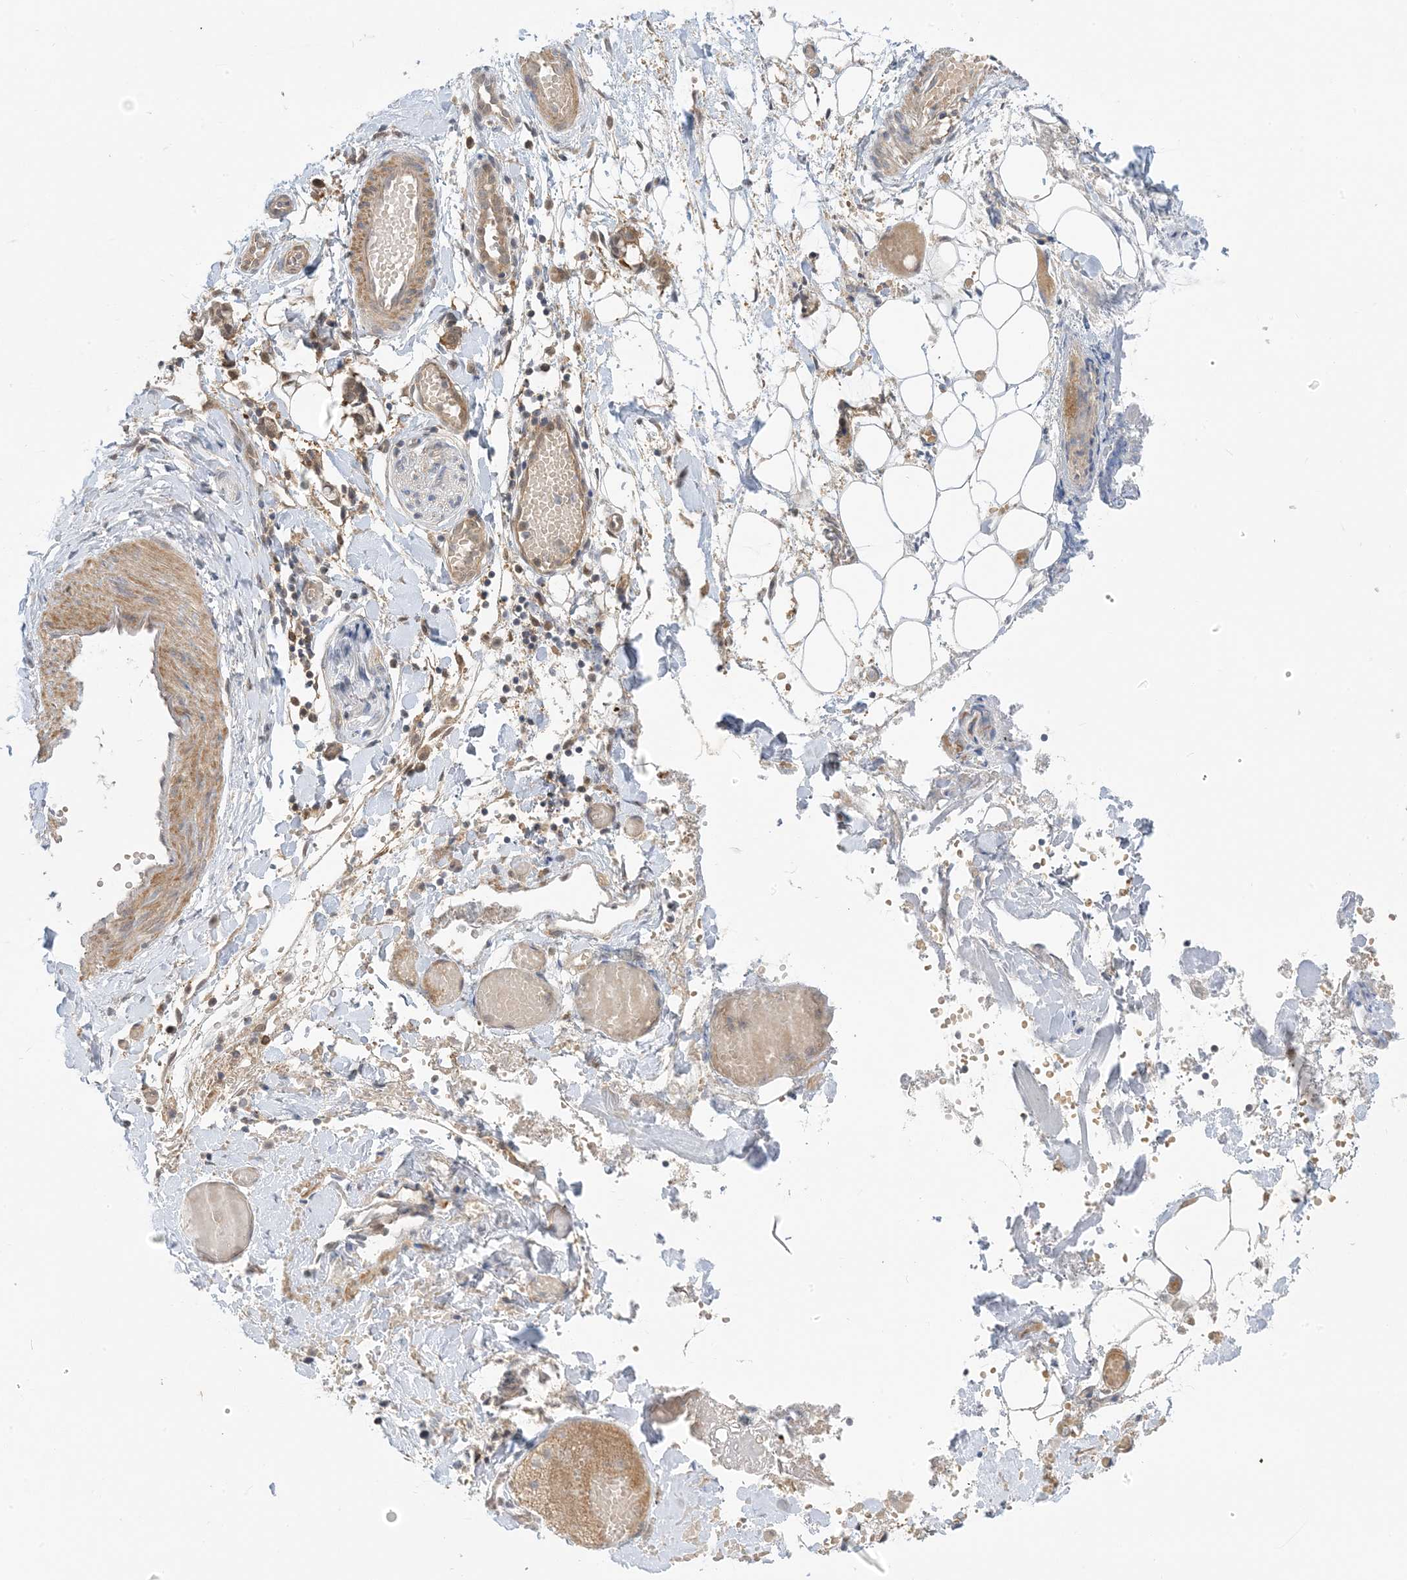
{"staining": {"intensity": "negative", "quantity": "none", "location": "none"}, "tissue": "adipose tissue", "cell_type": "Adipocytes", "image_type": "normal", "snomed": [{"axis": "morphology", "description": "Normal tissue, NOS"}, {"axis": "morphology", "description": "Adenocarcinoma, NOS"}, {"axis": "topography", "description": "Smooth muscle"}, {"axis": "topography", "description": "Colon"}], "caption": "The micrograph demonstrates no staining of adipocytes in benign adipose tissue.", "gene": "WDR26", "patient": {"sex": "male", "age": 14}}